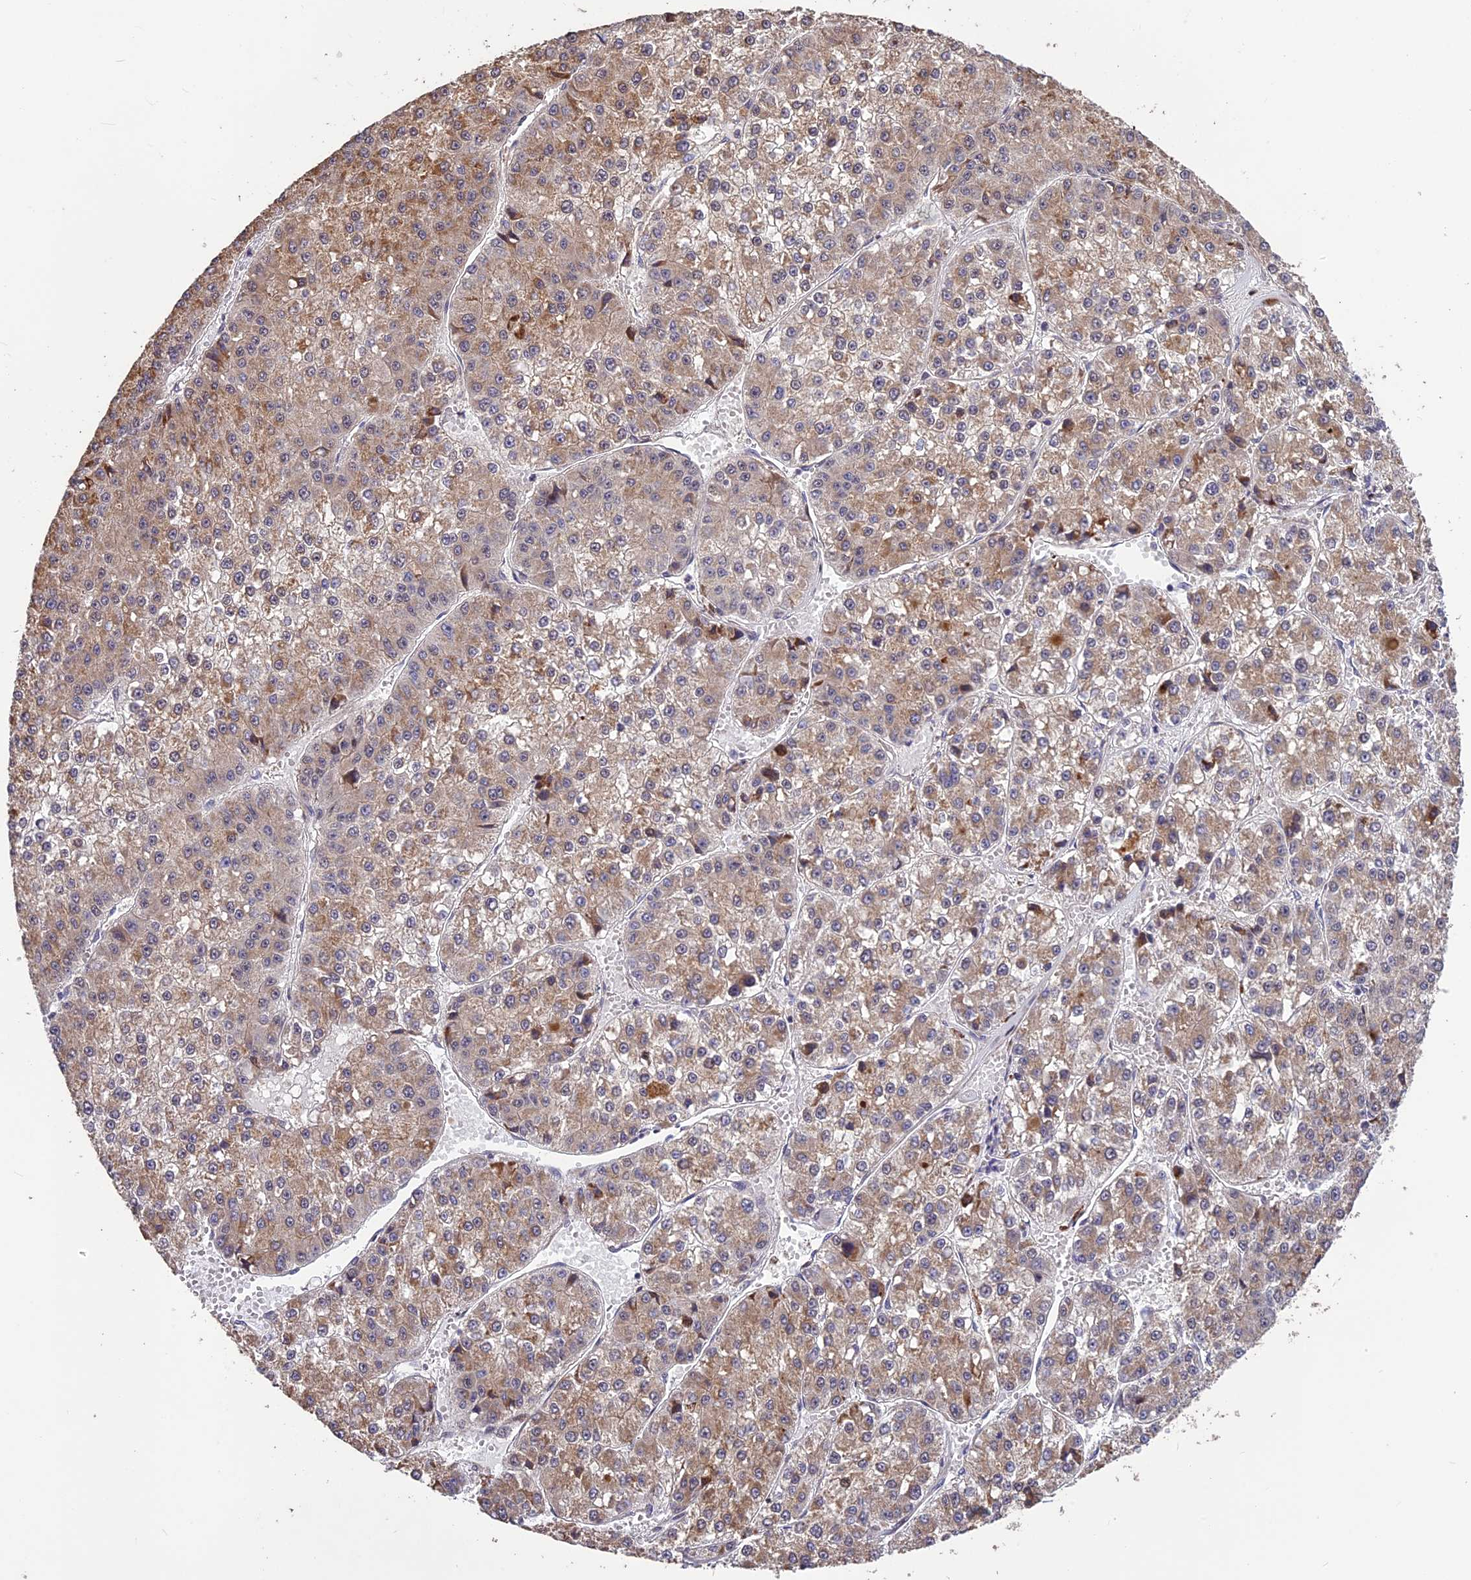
{"staining": {"intensity": "moderate", "quantity": ">75%", "location": "cytoplasmic/membranous"}, "tissue": "liver cancer", "cell_type": "Tumor cells", "image_type": "cancer", "snomed": [{"axis": "morphology", "description": "Carcinoma, Hepatocellular, NOS"}, {"axis": "topography", "description": "Liver"}], "caption": "This is a micrograph of immunohistochemistry staining of hepatocellular carcinoma (liver), which shows moderate expression in the cytoplasmic/membranous of tumor cells.", "gene": "SPG21", "patient": {"sex": "female", "age": 73}}